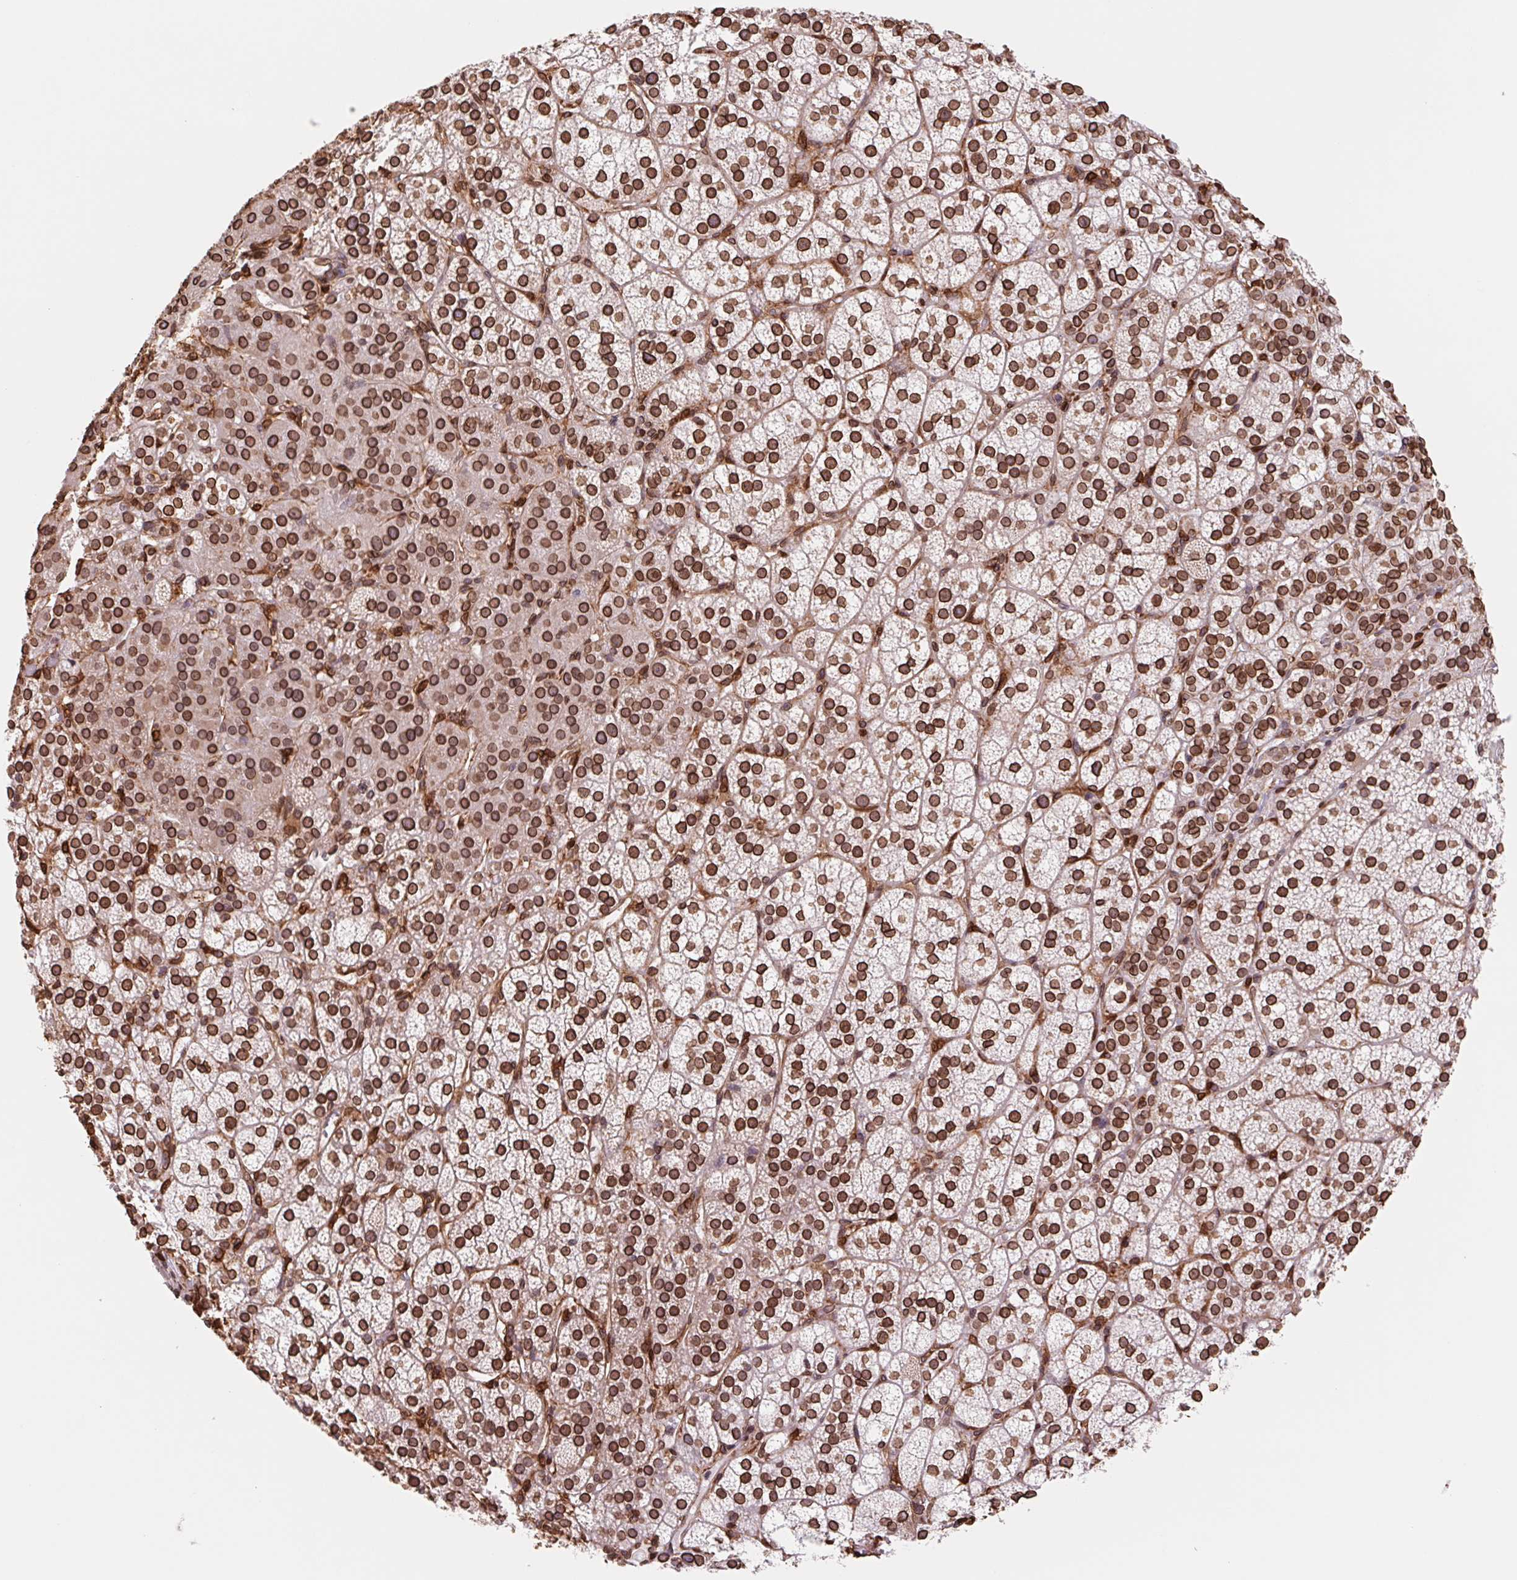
{"staining": {"intensity": "strong", "quantity": ">75%", "location": "cytoplasmic/membranous,nuclear"}, "tissue": "adrenal gland", "cell_type": "Glandular cells", "image_type": "normal", "snomed": [{"axis": "morphology", "description": "Normal tissue, NOS"}, {"axis": "topography", "description": "Adrenal gland"}], "caption": "Glandular cells show strong cytoplasmic/membranous,nuclear expression in about >75% of cells in unremarkable adrenal gland.", "gene": "LMNB2", "patient": {"sex": "female", "age": 60}}